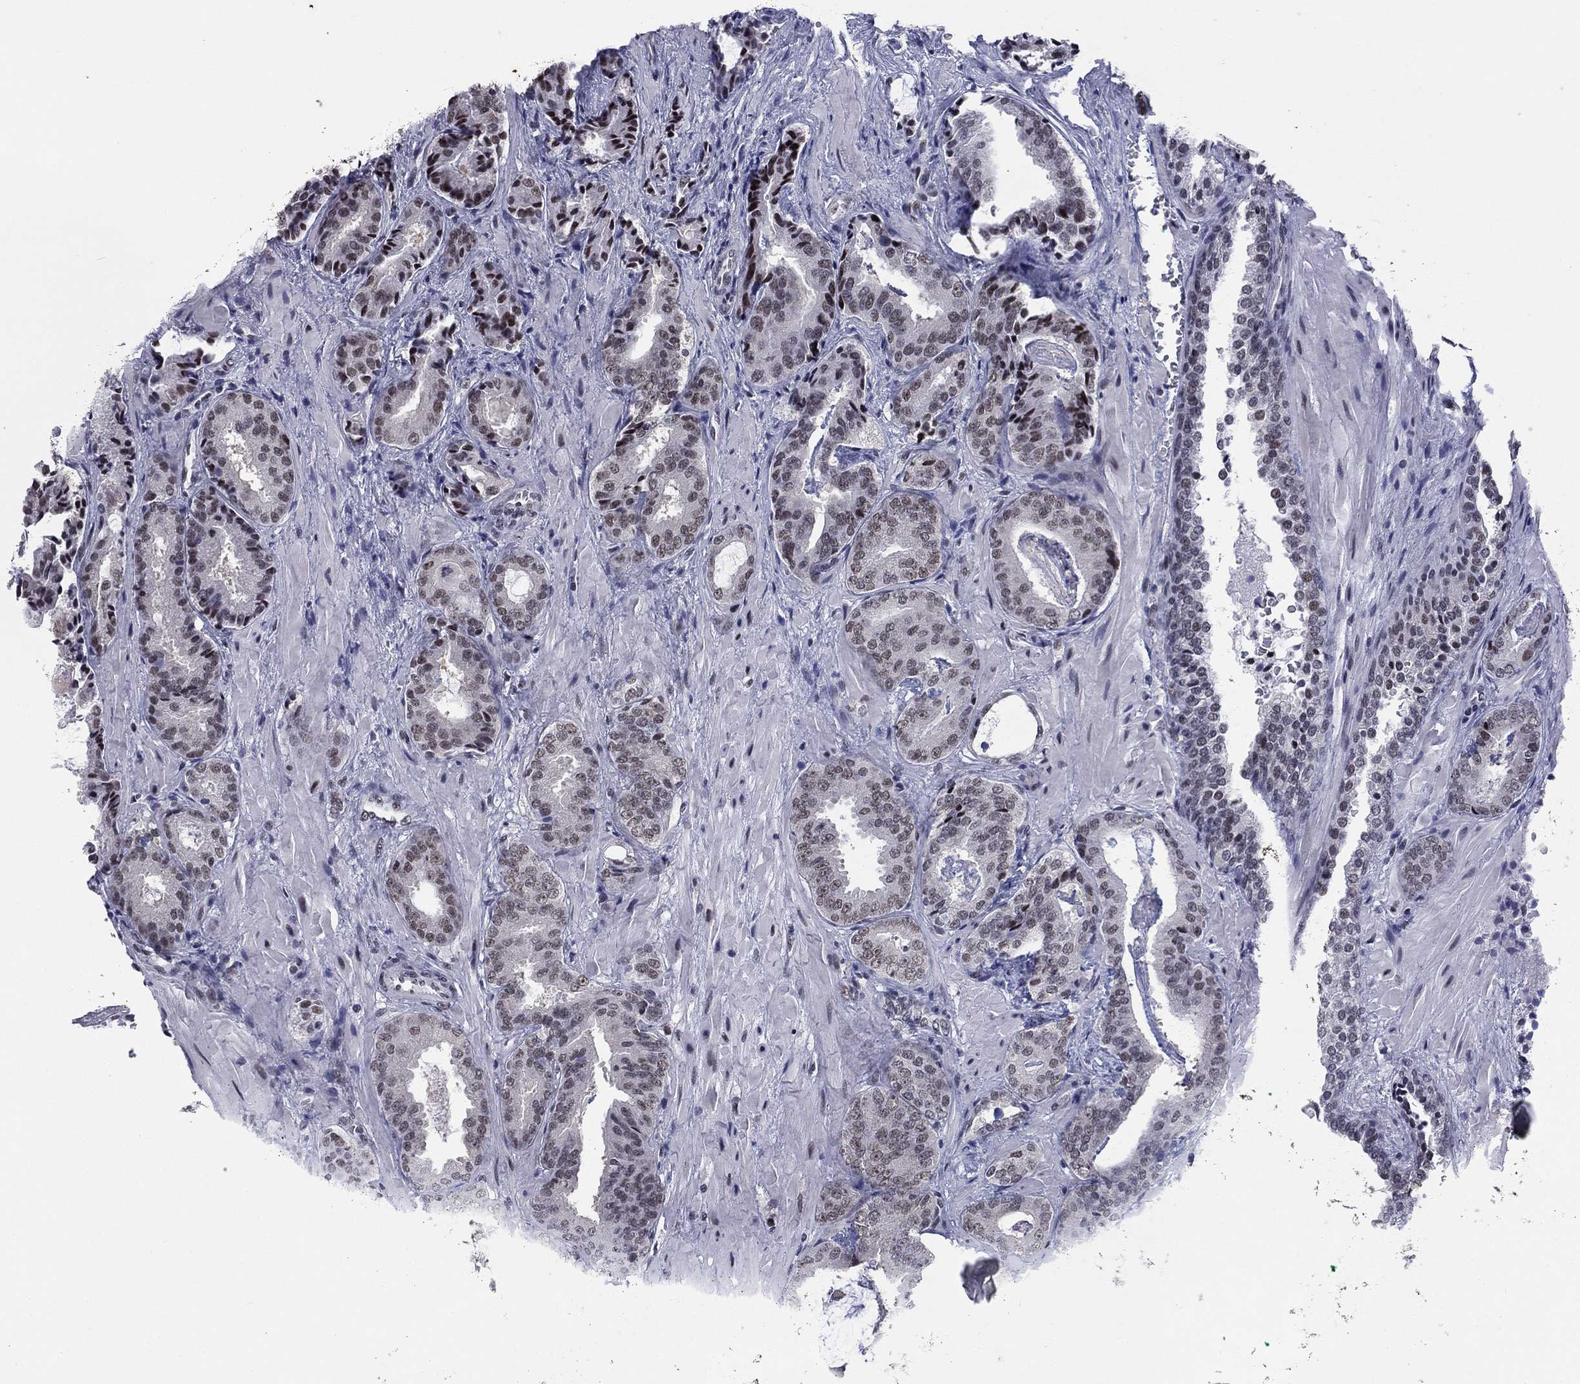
{"staining": {"intensity": "negative", "quantity": "none", "location": "none"}, "tissue": "prostate cancer", "cell_type": "Tumor cells", "image_type": "cancer", "snomed": [{"axis": "morphology", "description": "Adenocarcinoma, Low grade"}, {"axis": "topography", "description": "Prostate"}], "caption": "This is a photomicrograph of immunohistochemistry staining of prostate cancer, which shows no staining in tumor cells.", "gene": "ETV5", "patient": {"sex": "male", "age": 68}}